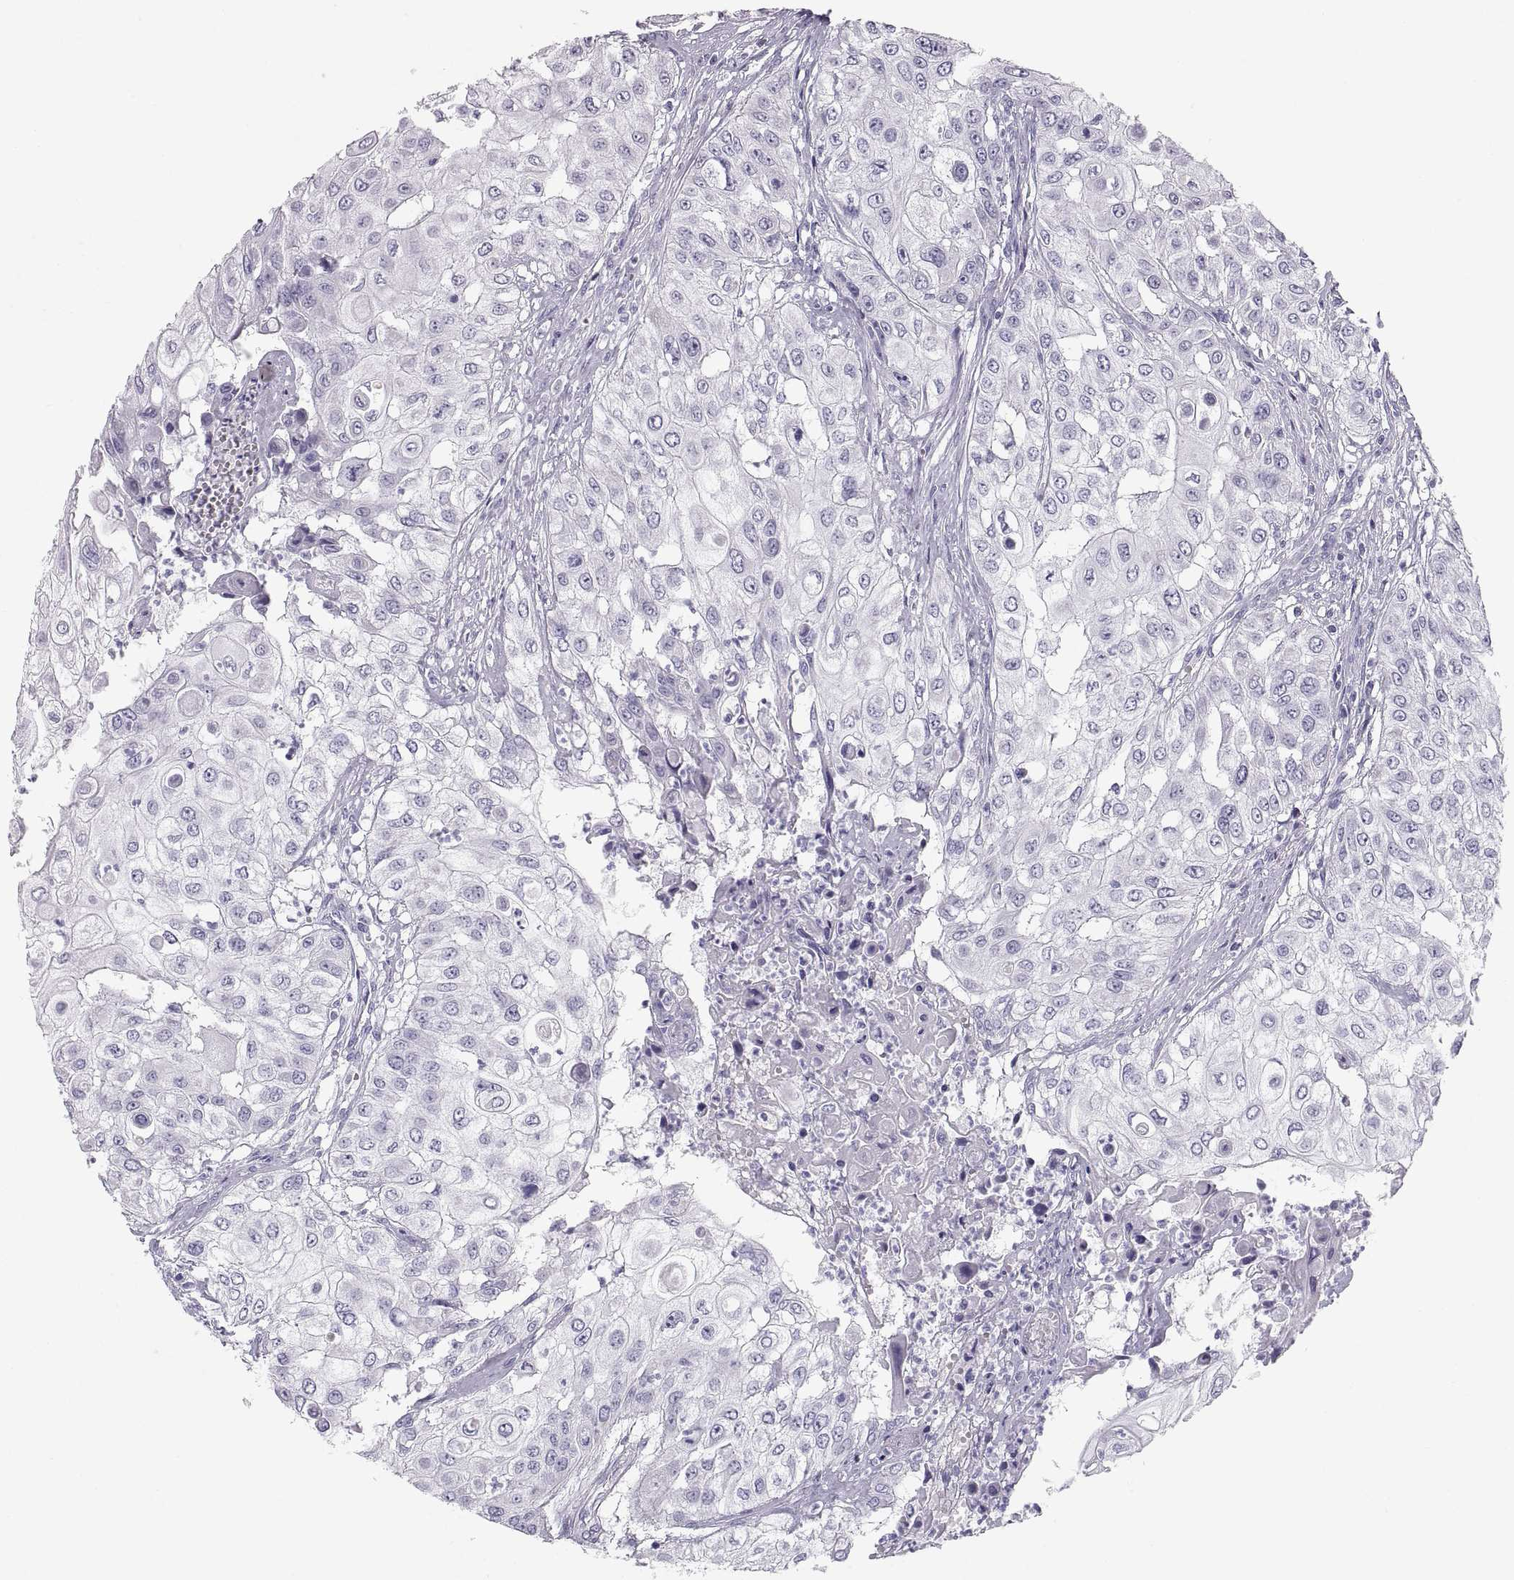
{"staining": {"intensity": "negative", "quantity": "none", "location": "none"}, "tissue": "urothelial cancer", "cell_type": "Tumor cells", "image_type": "cancer", "snomed": [{"axis": "morphology", "description": "Urothelial carcinoma, High grade"}, {"axis": "topography", "description": "Urinary bladder"}], "caption": "Tumor cells show no significant protein staining in urothelial cancer. Nuclei are stained in blue.", "gene": "PAX2", "patient": {"sex": "female", "age": 79}}